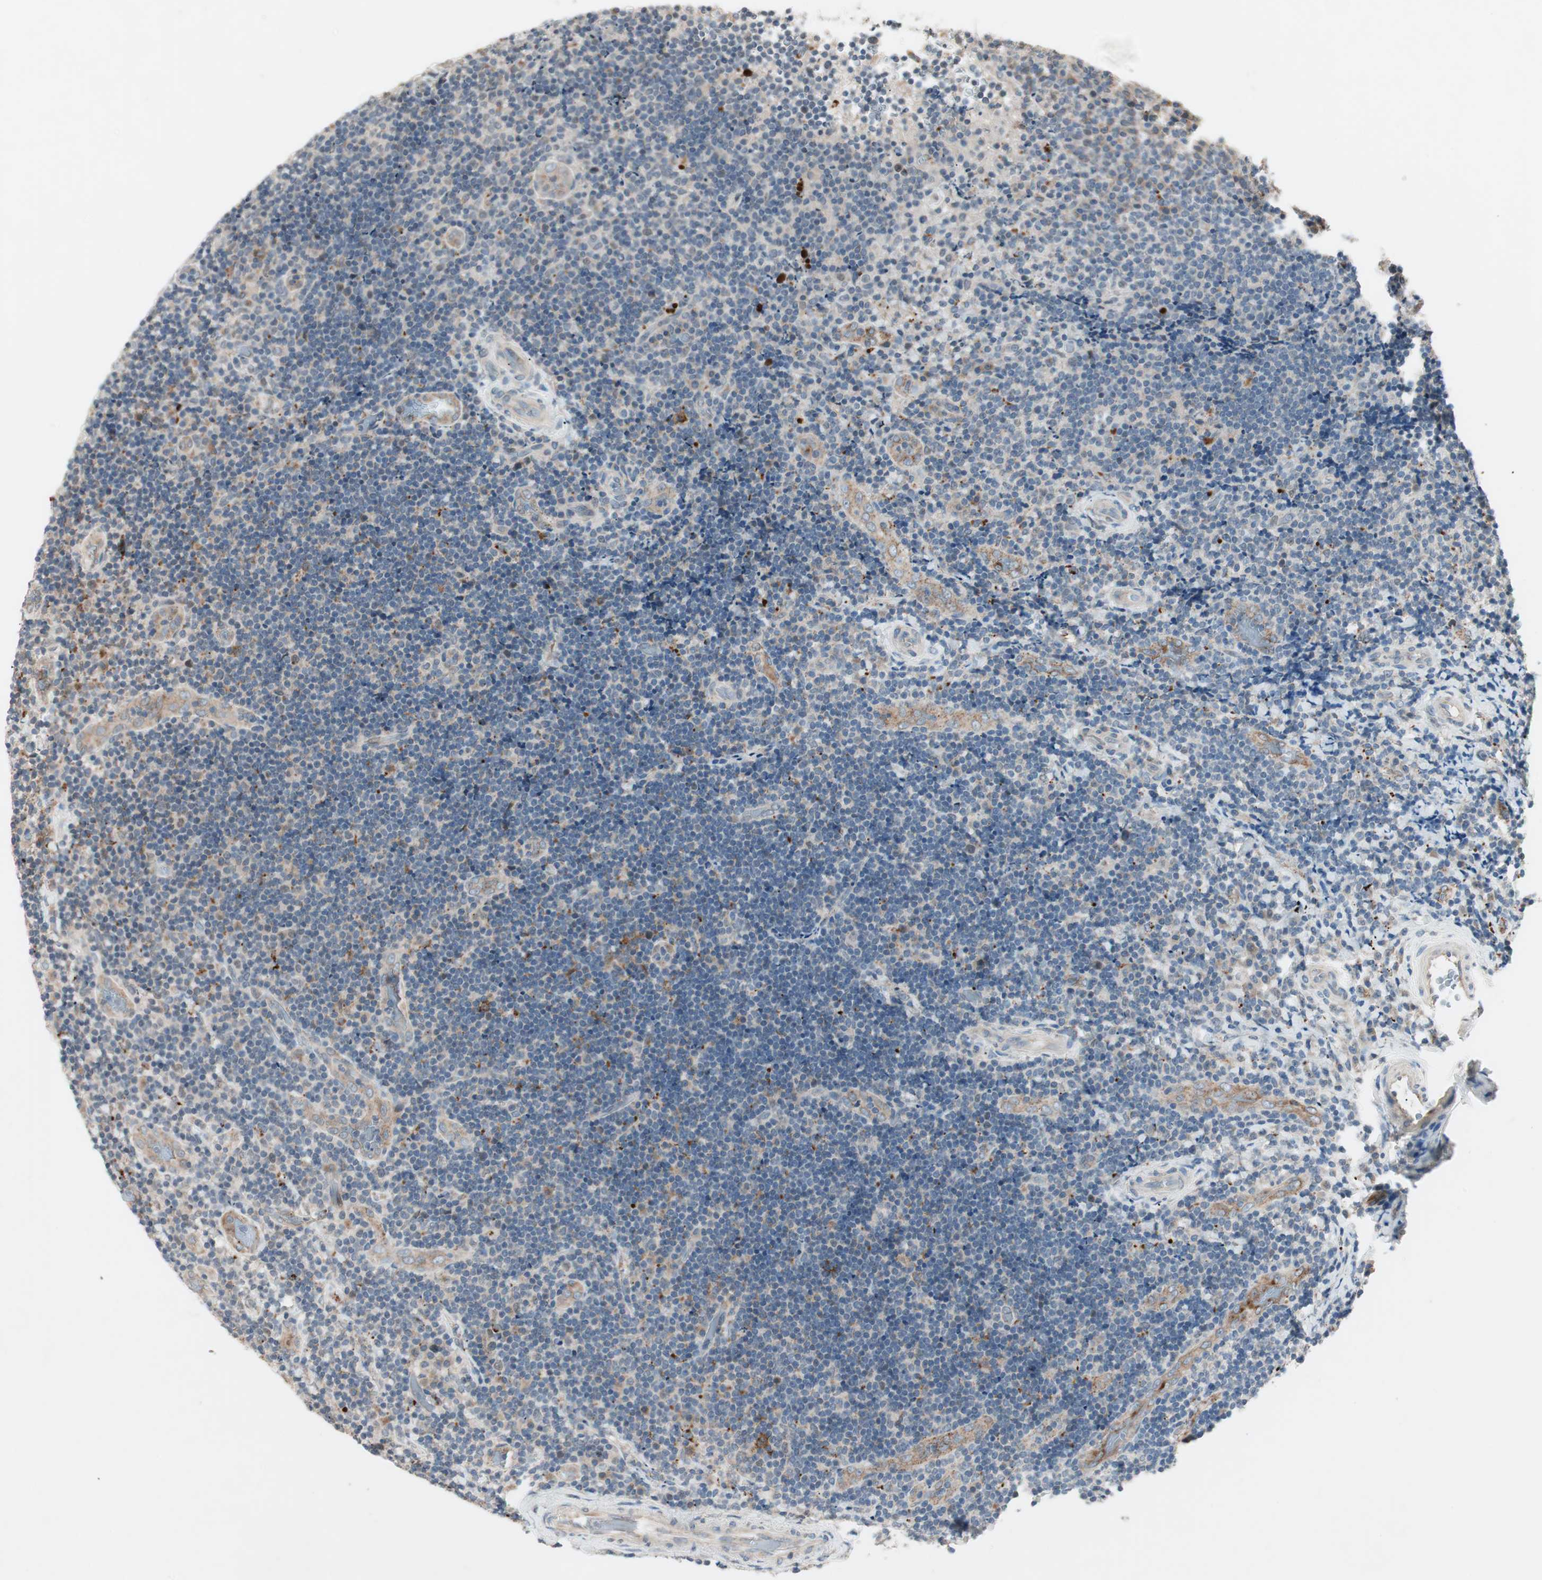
{"staining": {"intensity": "weak", "quantity": "25%-75%", "location": "cytoplasmic/membranous"}, "tissue": "lymphoma", "cell_type": "Tumor cells", "image_type": "cancer", "snomed": [{"axis": "morphology", "description": "Malignant lymphoma, non-Hodgkin's type, High grade"}, {"axis": "topography", "description": "Tonsil"}], "caption": "The micrograph exhibits a brown stain indicating the presence of a protein in the cytoplasmic/membranous of tumor cells in lymphoma.", "gene": "FGFR4", "patient": {"sex": "female", "age": 36}}